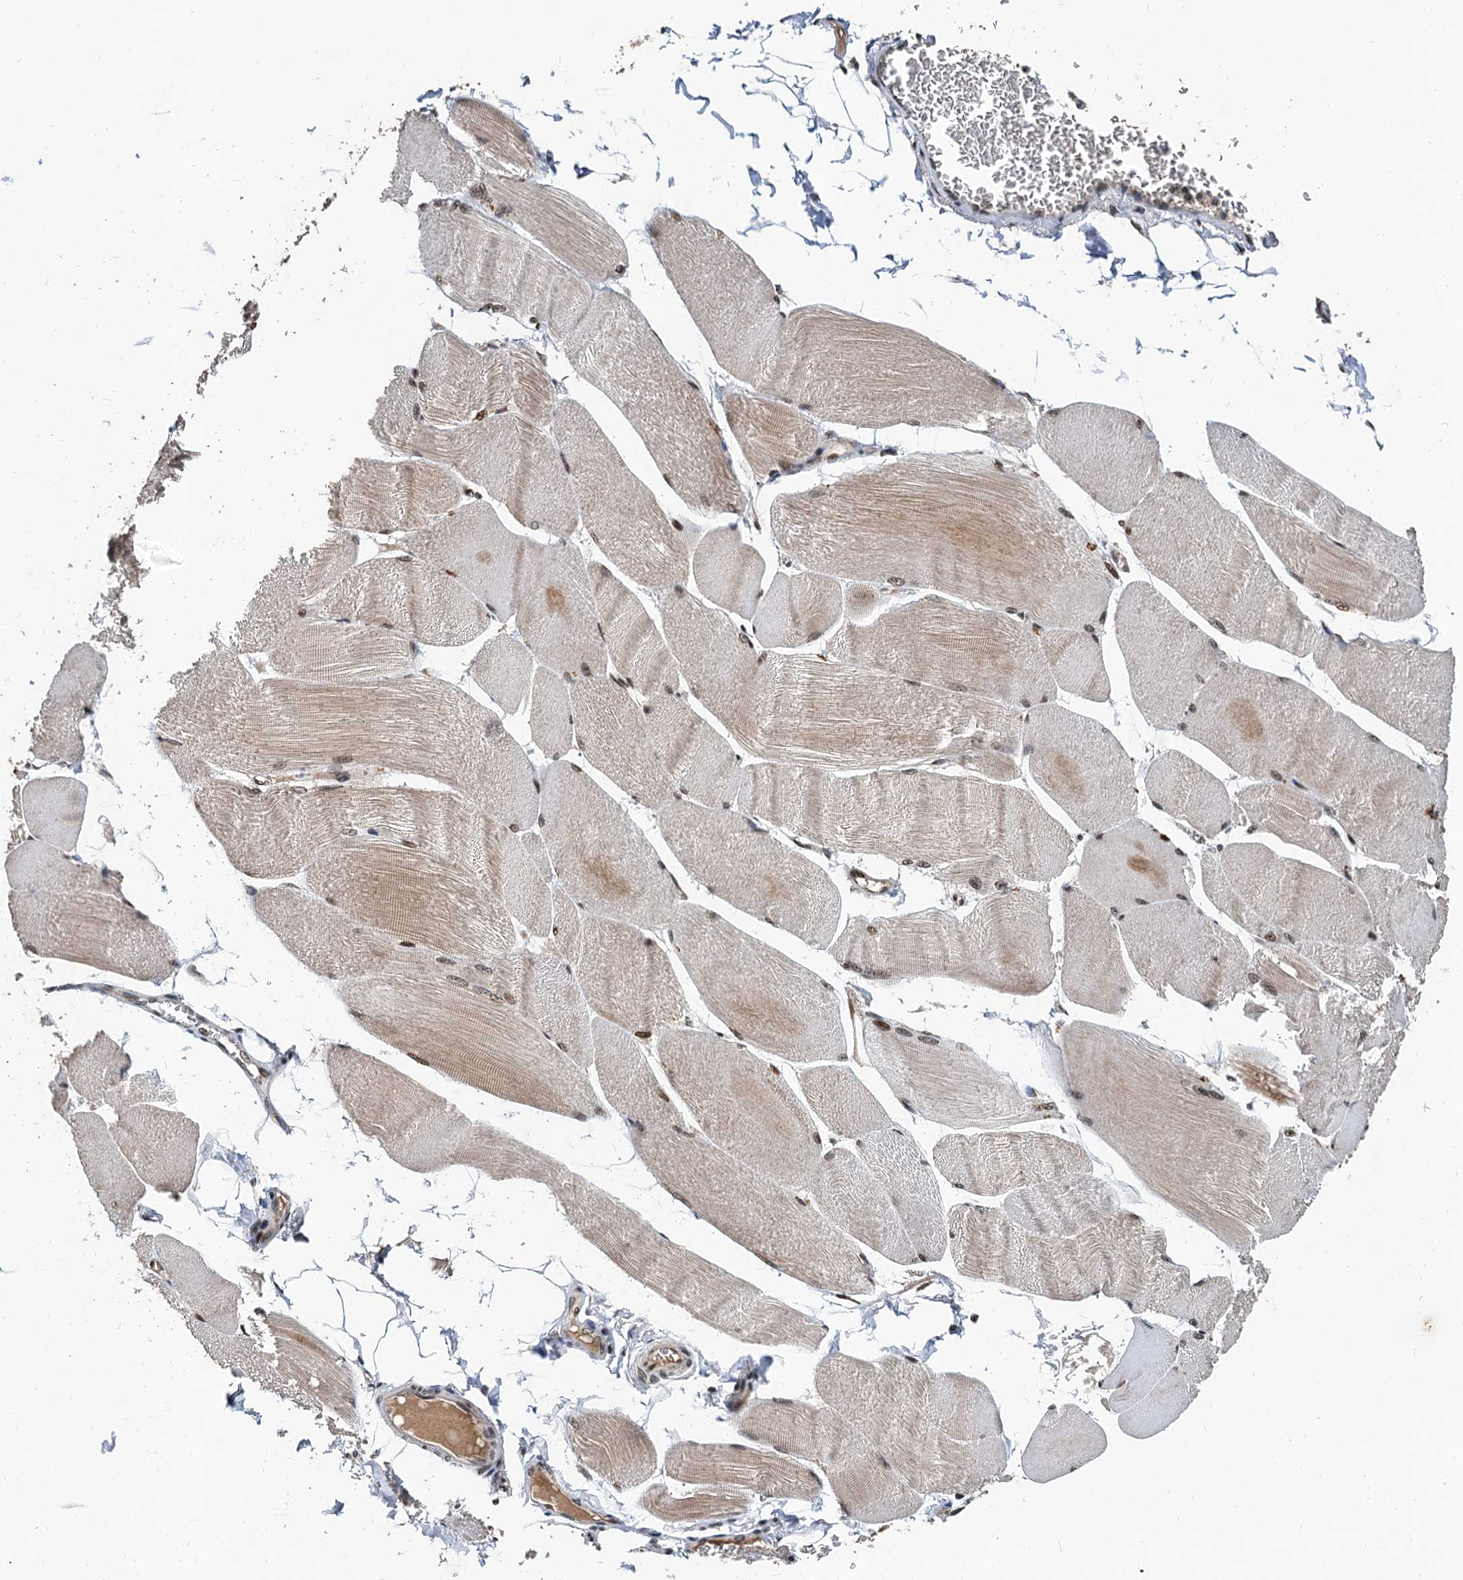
{"staining": {"intensity": "moderate", "quantity": ">75%", "location": "cytoplasmic/membranous,nuclear"}, "tissue": "skeletal muscle", "cell_type": "Myocytes", "image_type": "normal", "snomed": [{"axis": "morphology", "description": "Normal tissue, NOS"}, {"axis": "morphology", "description": "Basal cell carcinoma"}, {"axis": "topography", "description": "Skeletal muscle"}], "caption": "Myocytes demonstrate medium levels of moderate cytoplasmic/membranous,nuclear expression in about >75% of cells in unremarkable skeletal muscle.", "gene": "FAM217B", "patient": {"sex": "female", "age": 64}}